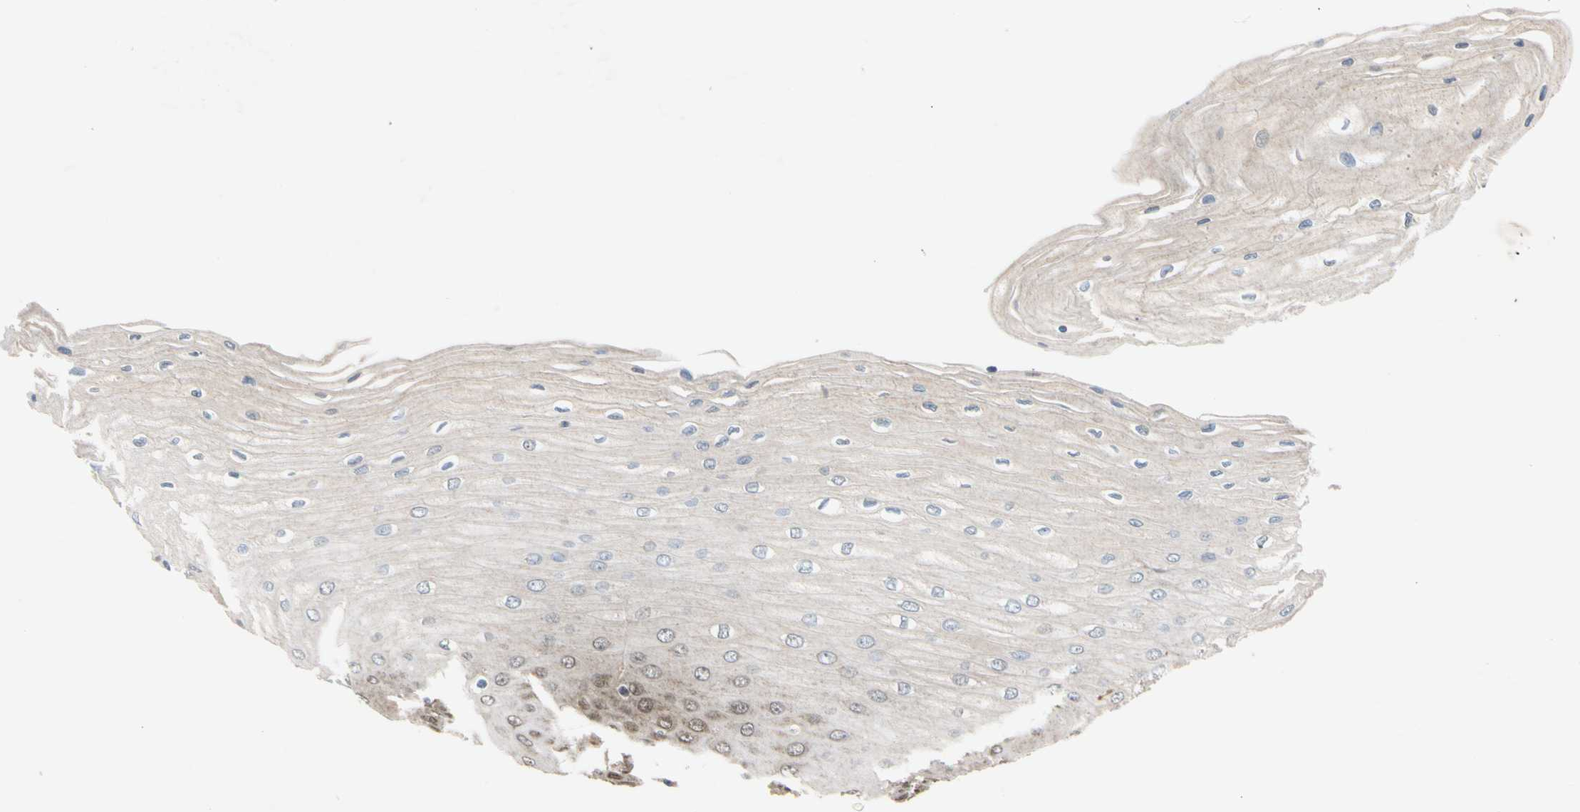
{"staining": {"intensity": "weak", "quantity": "<25%", "location": "cytoplasmic/membranous,nuclear"}, "tissue": "esophagus", "cell_type": "Squamous epithelial cells", "image_type": "normal", "snomed": [{"axis": "morphology", "description": "Normal tissue, NOS"}, {"axis": "morphology", "description": "Squamous cell carcinoma, NOS"}, {"axis": "topography", "description": "Esophagus"}], "caption": "This is a image of immunohistochemistry (IHC) staining of benign esophagus, which shows no staining in squamous epithelial cells.", "gene": "RIOX2", "patient": {"sex": "male", "age": 65}}